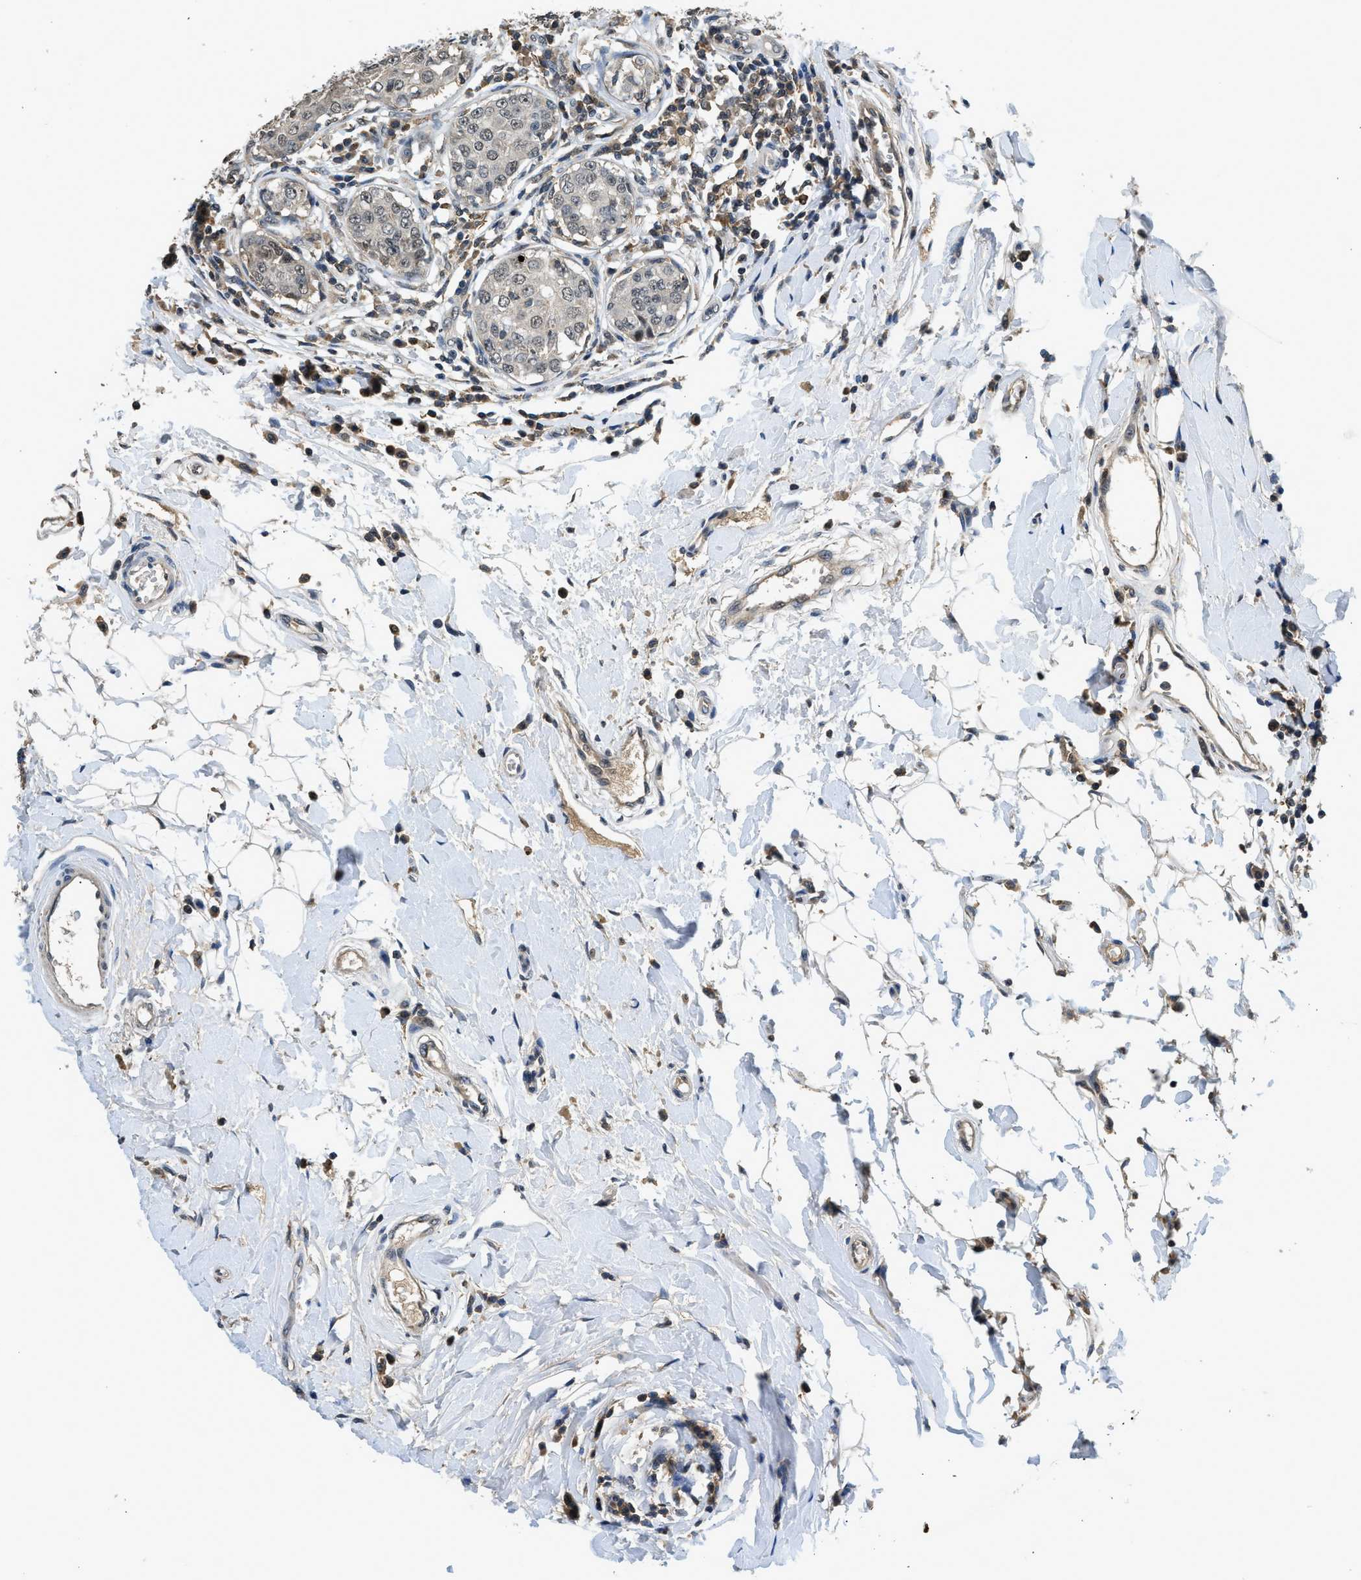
{"staining": {"intensity": "weak", "quantity": "<25%", "location": "nuclear"}, "tissue": "breast cancer", "cell_type": "Tumor cells", "image_type": "cancer", "snomed": [{"axis": "morphology", "description": "Duct carcinoma"}, {"axis": "topography", "description": "Breast"}], "caption": "An image of infiltrating ductal carcinoma (breast) stained for a protein displays no brown staining in tumor cells.", "gene": "SLC15A4", "patient": {"sex": "female", "age": 27}}